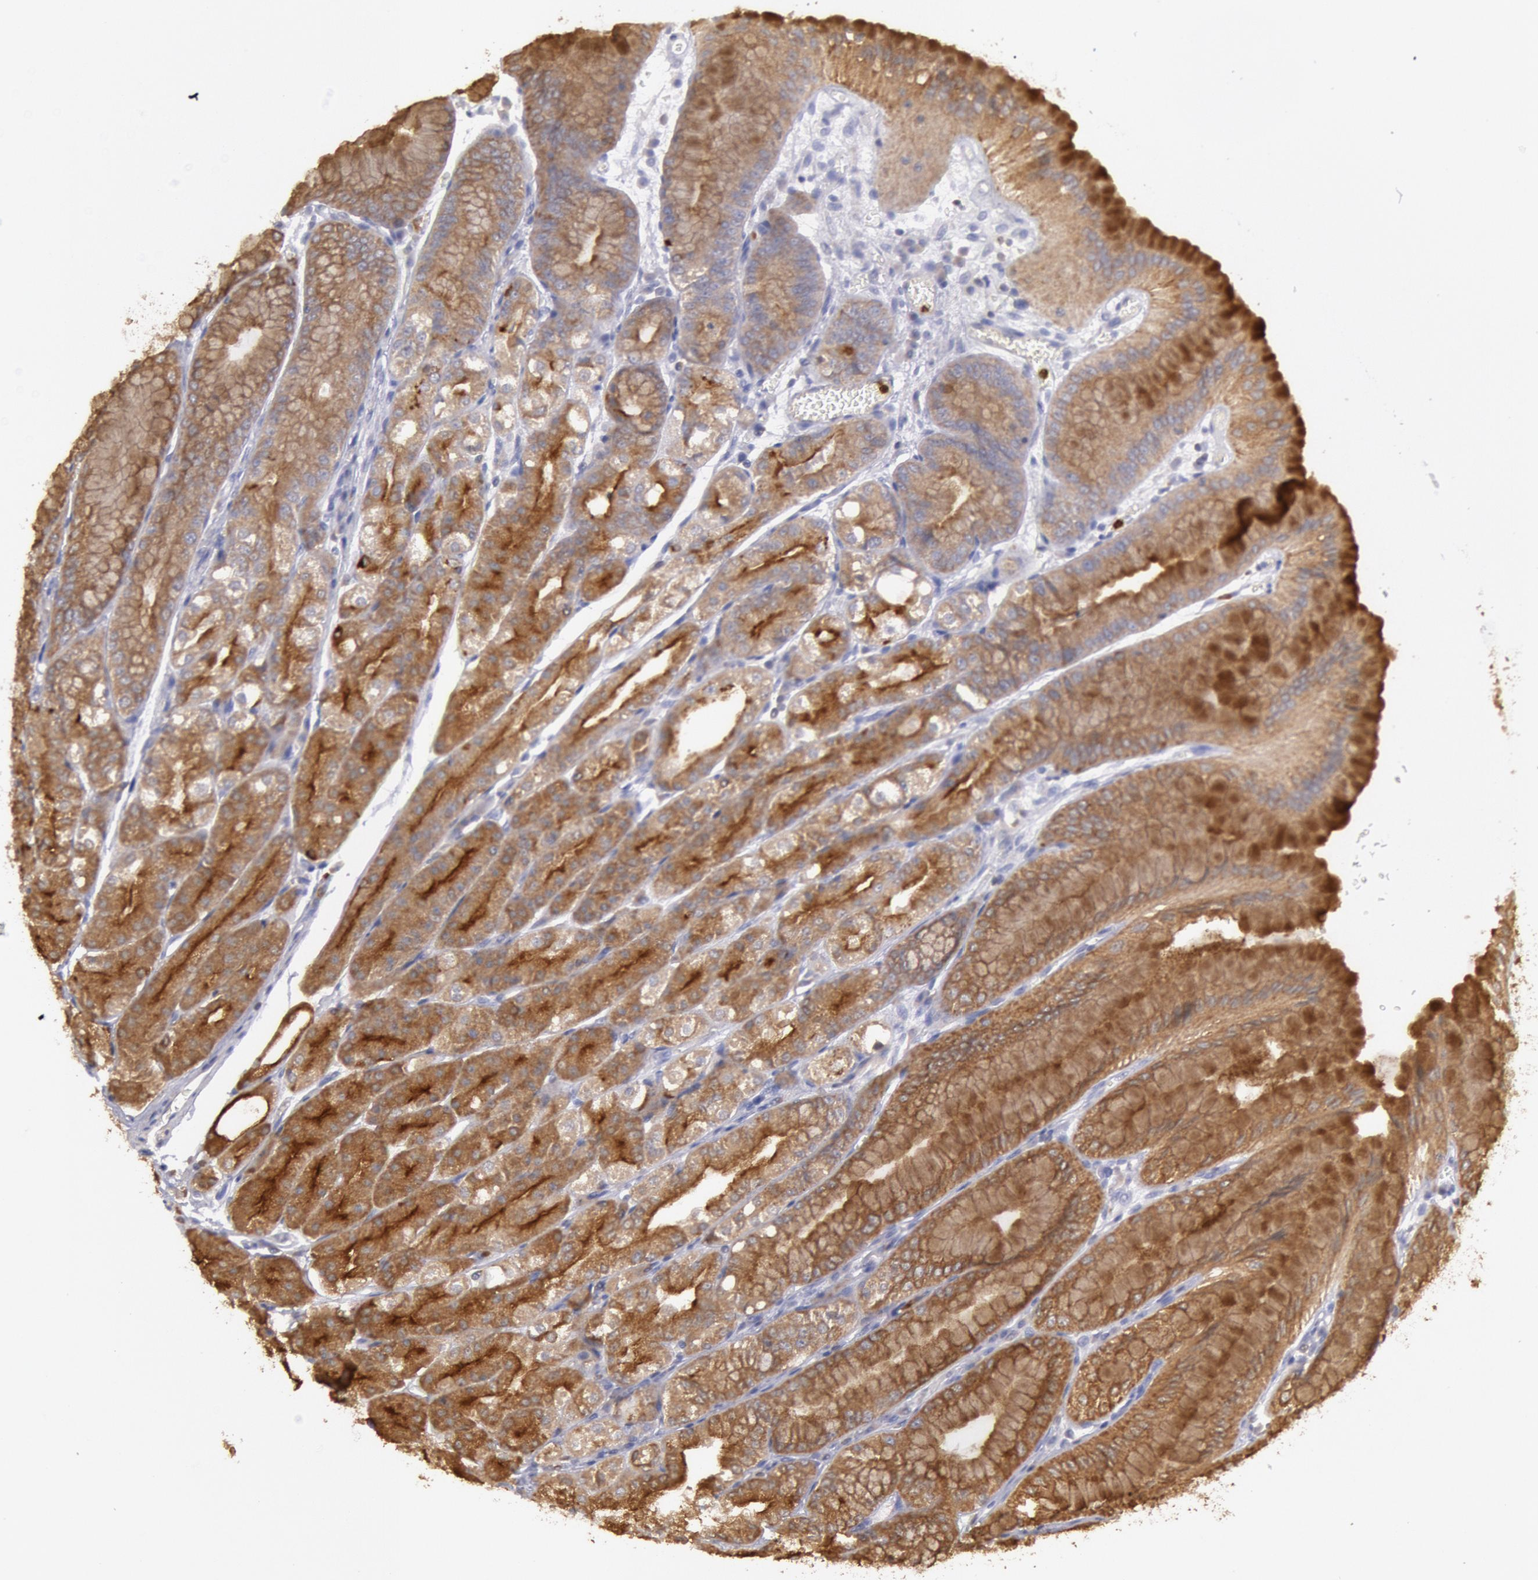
{"staining": {"intensity": "moderate", "quantity": ">75%", "location": "cytoplasmic/membranous"}, "tissue": "stomach", "cell_type": "Glandular cells", "image_type": "normal", "snomed": [{"axis": "morphology", "description": "Normal tissue, NOS"}, {"axis": "topography", "description": "Stomach, lower"}], "caption": "A brown stain shows moderate cytoplasmic/membranous positivity of a protein in glandular cells of benign human stomach.", "gene": "RAB27A", "patient": {"sex": "male", "age": 71}}